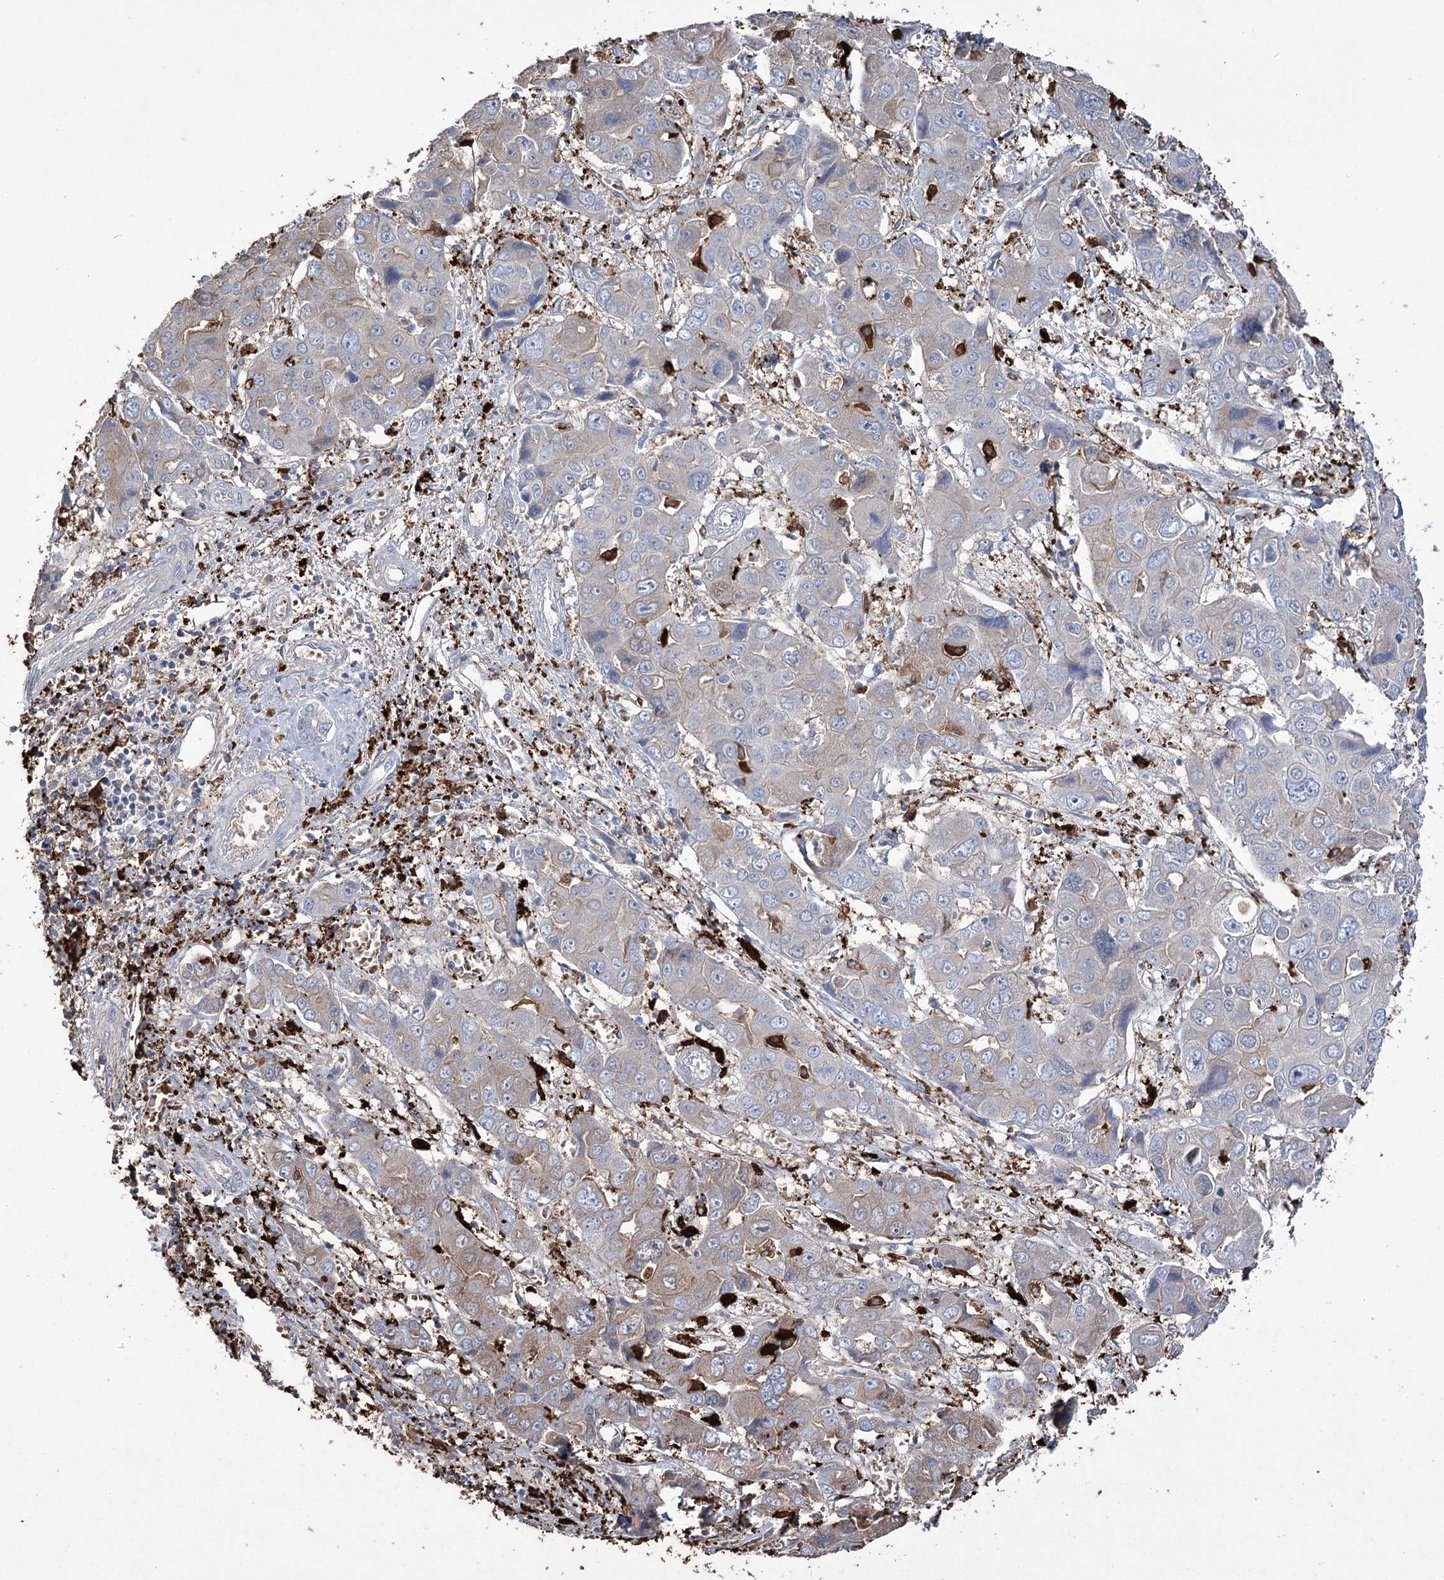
{"staining": {"intensity": "weak", "quantity": "25%-75%", "location": "cytoplasmic/membranous"}, "tissue": "liver cancer", "cell_type": "Tumor cells", "image_type": "cancer", "snomed": [{"axis": "morphology", "description": "Cholangiocarcinoma"}, {"axis": "topography", "description": "Liver"}], "caption": "The image shows a brown stain indicating the presence of a protein in the cytoplasmic/membranous of tumor cells in liver cancer (cholangiocarcinoma).", "gene": "ZNF622", "patient": {"sex": "male", "age": 67}}